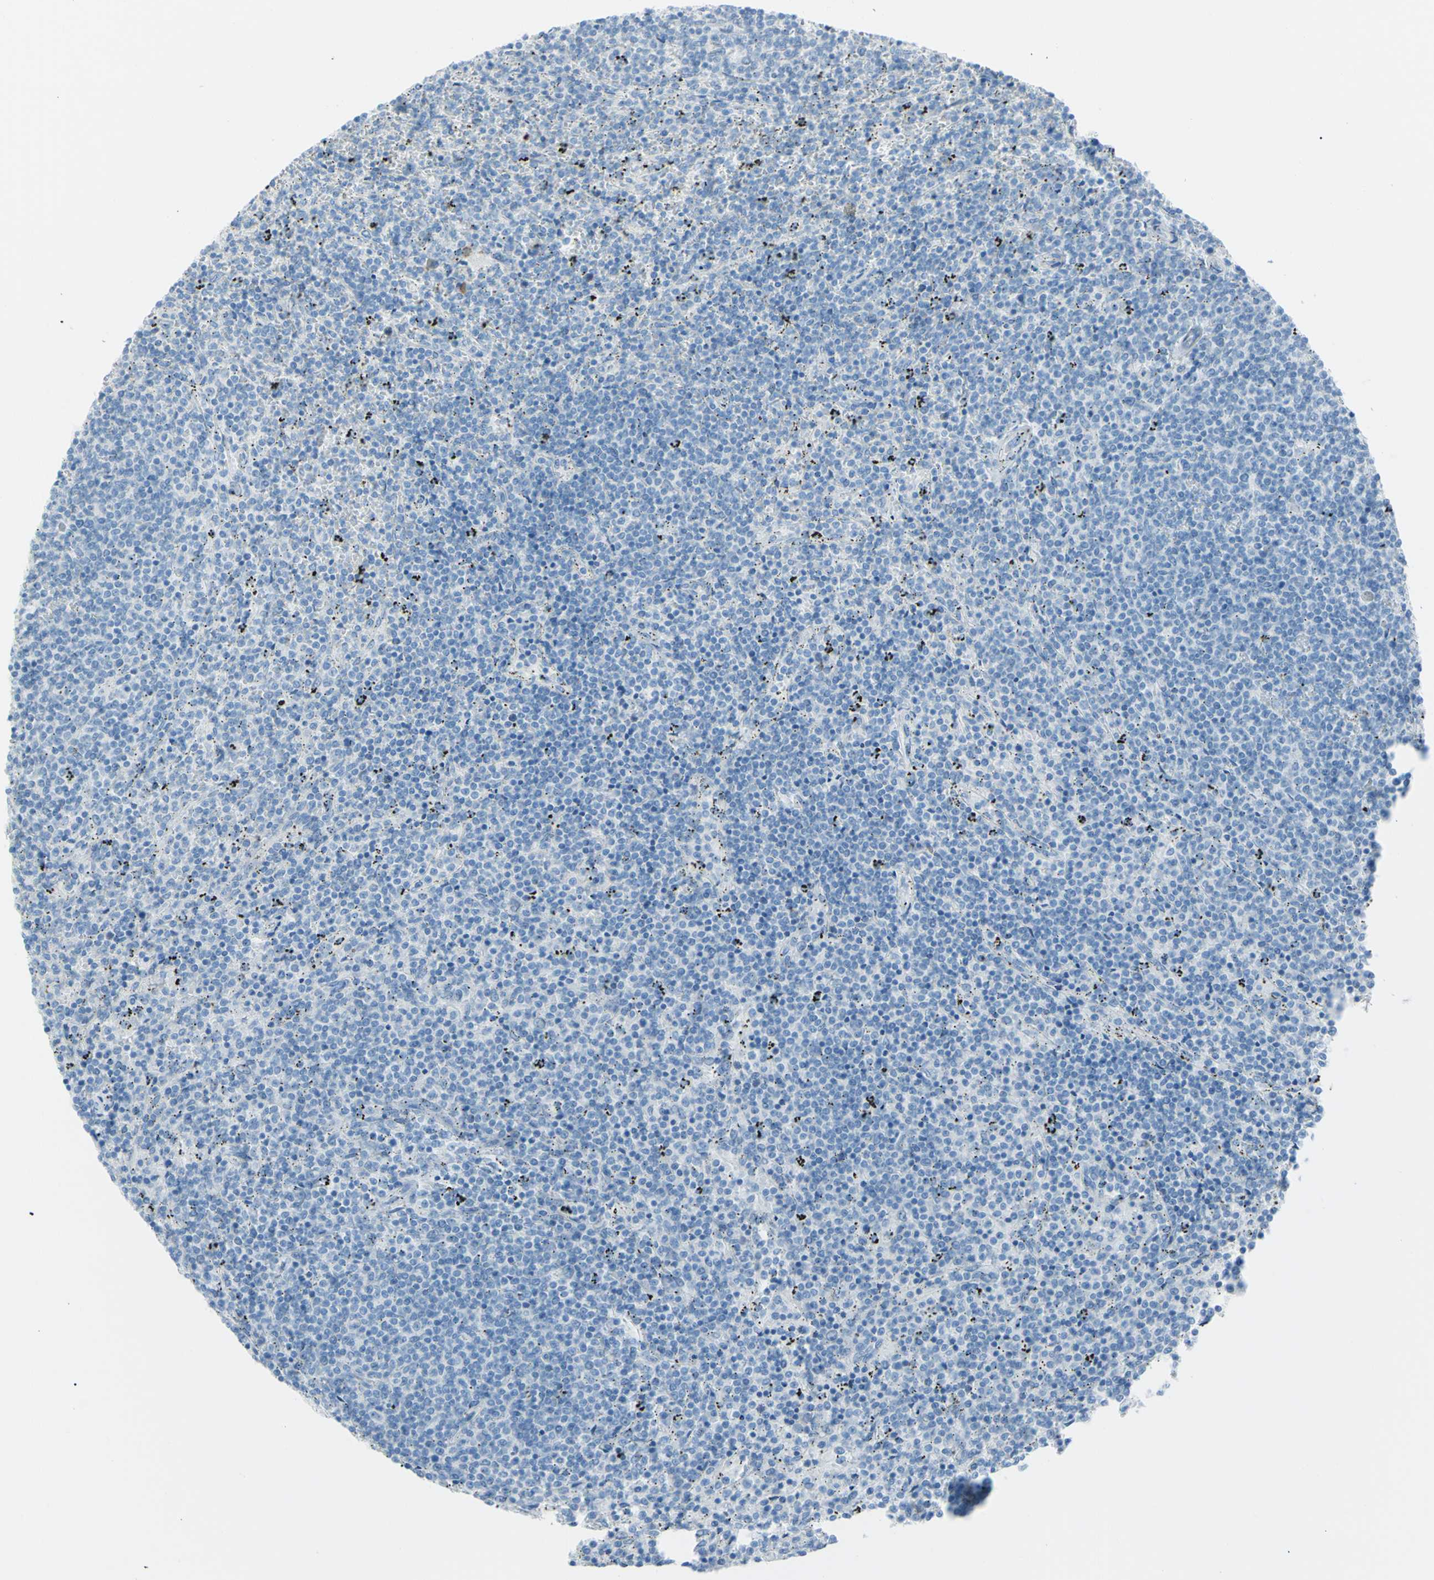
{"staining": {"intensity": "negative", "quantity": "none", "location": "none"}, "tissue": "lymphoma", "cell_type": "Tumor cells", "image_type": "cancer", "snomed": [{"axis": "morphology", "description": "Malignant lymphoma, non-Hodgkin's type, Low grade"}, {"axis": "topography", "description": "Spleen"}], "caption": "DAB (3,3'-diaminobenzidine) immunohistochemical staining of lymphoma exhibits no significant expression in tumor cells. (DAB immunohistochemistry visualized using brightfield microscopy, high magnification).", "gene": "TFPI2", "patient": {"sex": "female", "age": 50}}